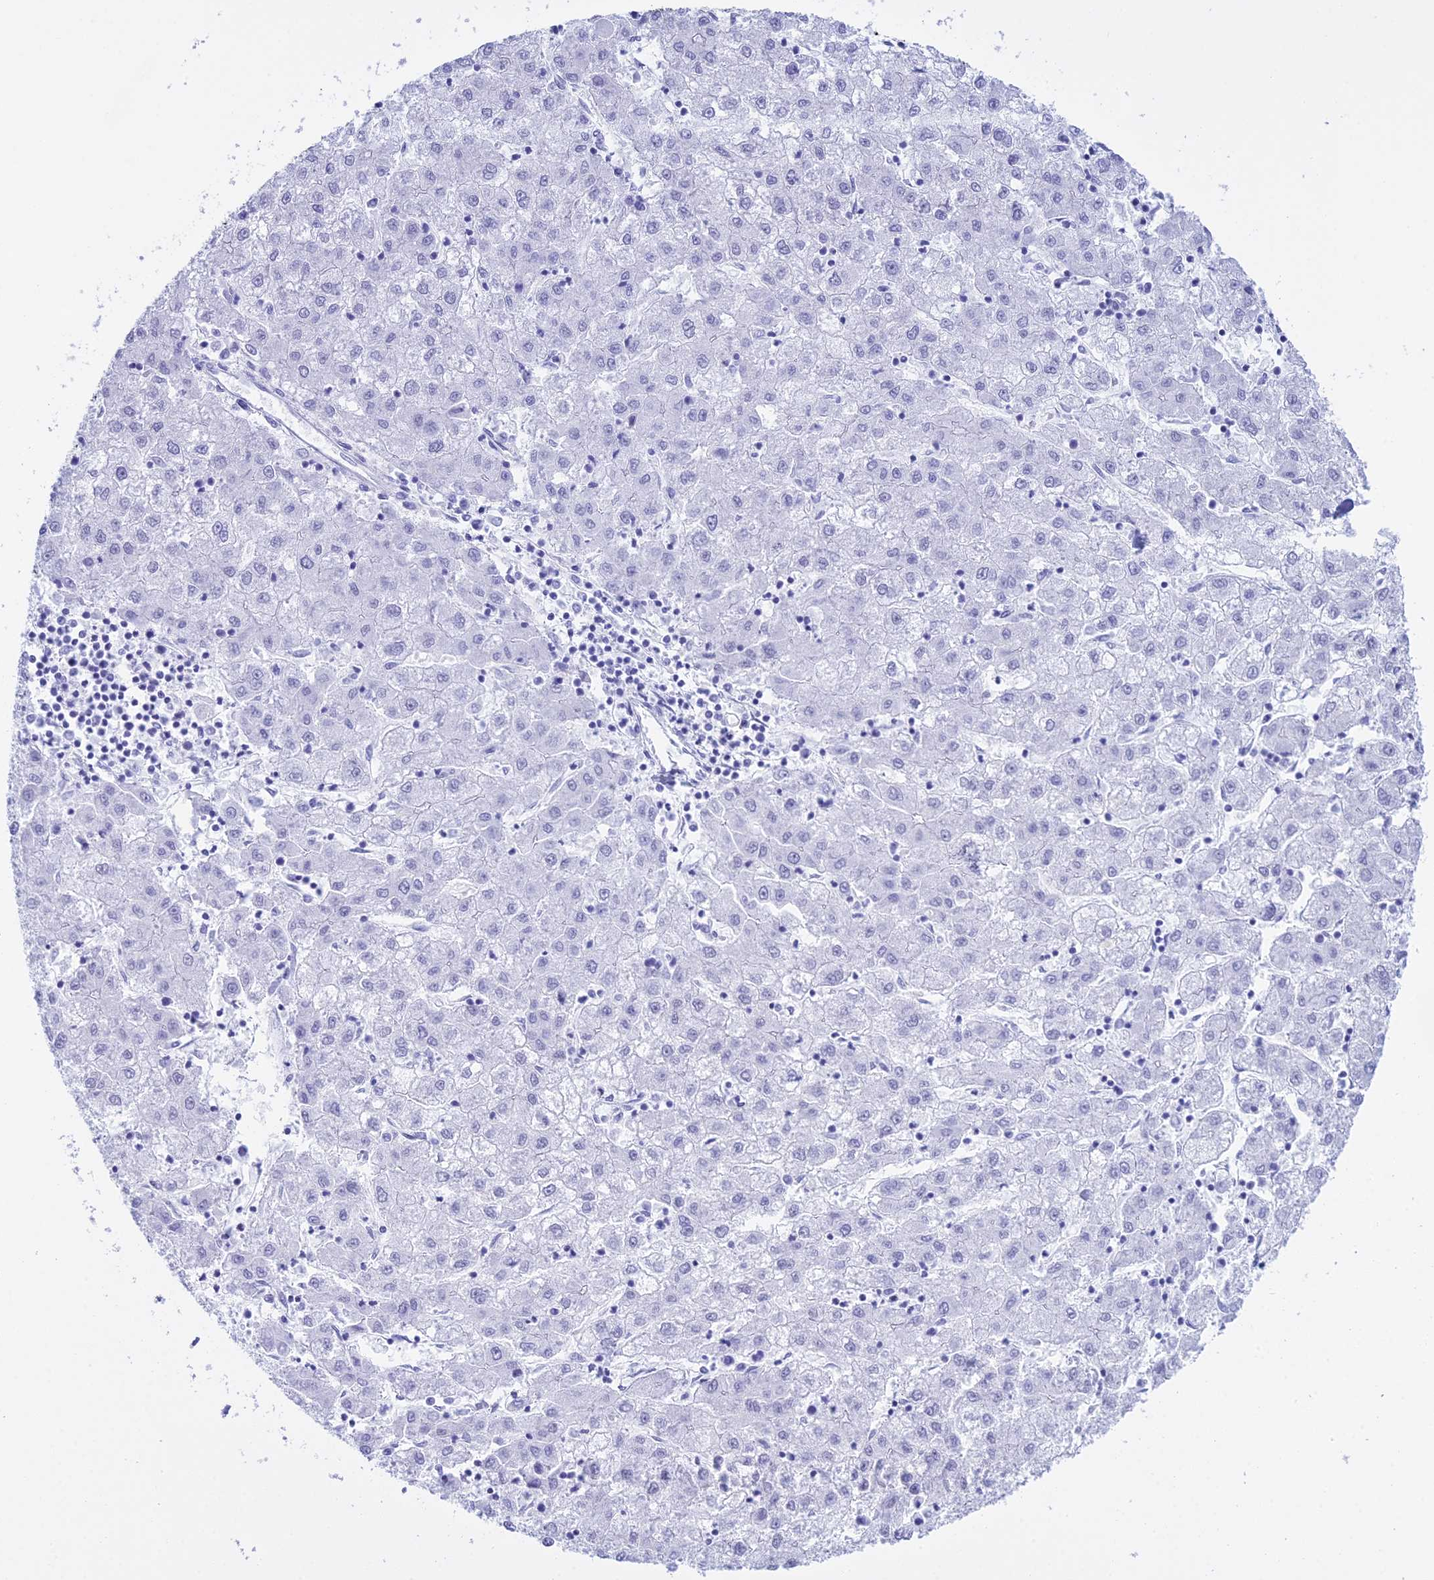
{"staining": {"intensity": "negative", "quantity": "none", "location": "none"}, "tissue": "liver cancer", "cell_type": "Tumor cells", "image_type": "cancer", "snomed": [{"axis": "morphology", "description": "Carcinoma, Hepatocellular, NOS"}, {"axis": "topography", "description": "Liver"}], "caption": "Tumor cells show no significant staining in liver cancer. (Stains: DAB (3,3'-diaminobenzidine) immunohistochemistry (IHC) with hematoxylin counter stain, Microscopy: brightfield microscopy at high magnification).", "gene": "RNPS1", "patient": {"sex": "male", "age": 72}}